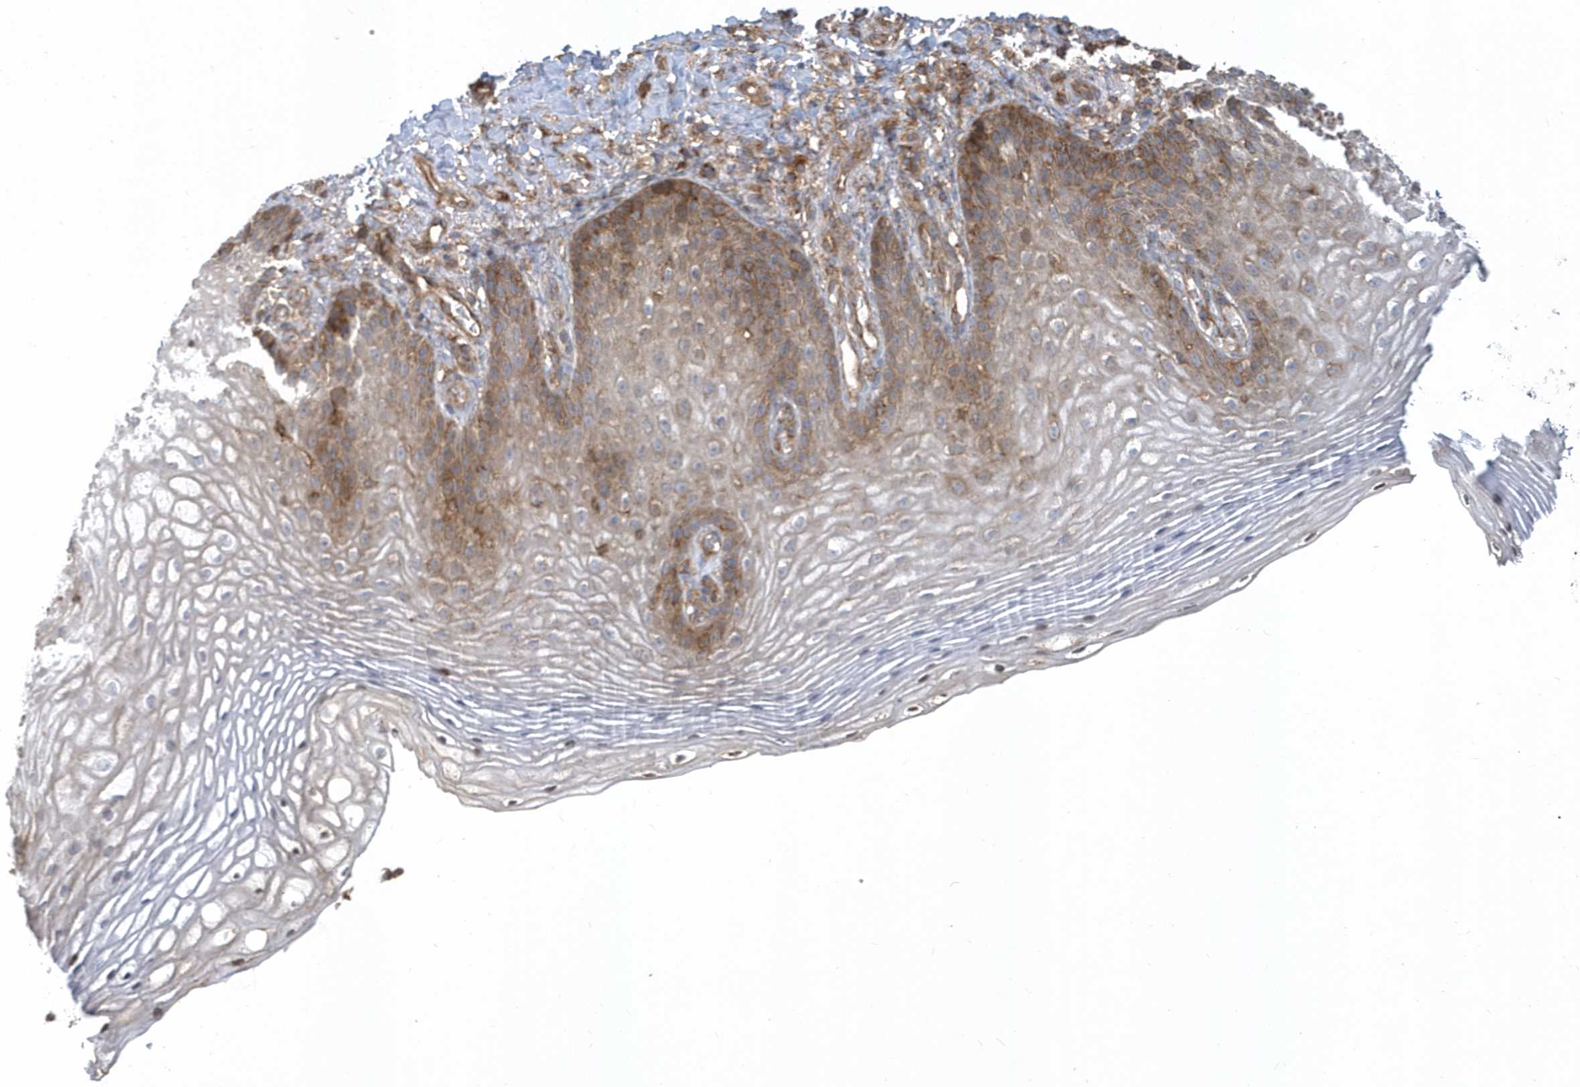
{"staining": {"intensity": "moderate", "quantity": "25%-75%", "location": "cytoplasmic/membranous"}, "tissue": "vagina", "cell_type": "Squamous epithelial cells", "image_type": "normal", "snomed": [{"axis": "morphology", "description": "Normal tissue, NOS"}, {"axis": "topography", "description": "Vagina"}], "caption": "IHC histopathology image of benign vagina: vagina stained using immunohistochemistry (IHC) displays medium levels of moderate protein expression localized specifically in the cytoplasmic/membranous of squamous epithelial cells, appearing as a cytoplasmic/membranous brown color.", "gene": "TRAIP", "patient": {"sex": "female", "age": 60}}